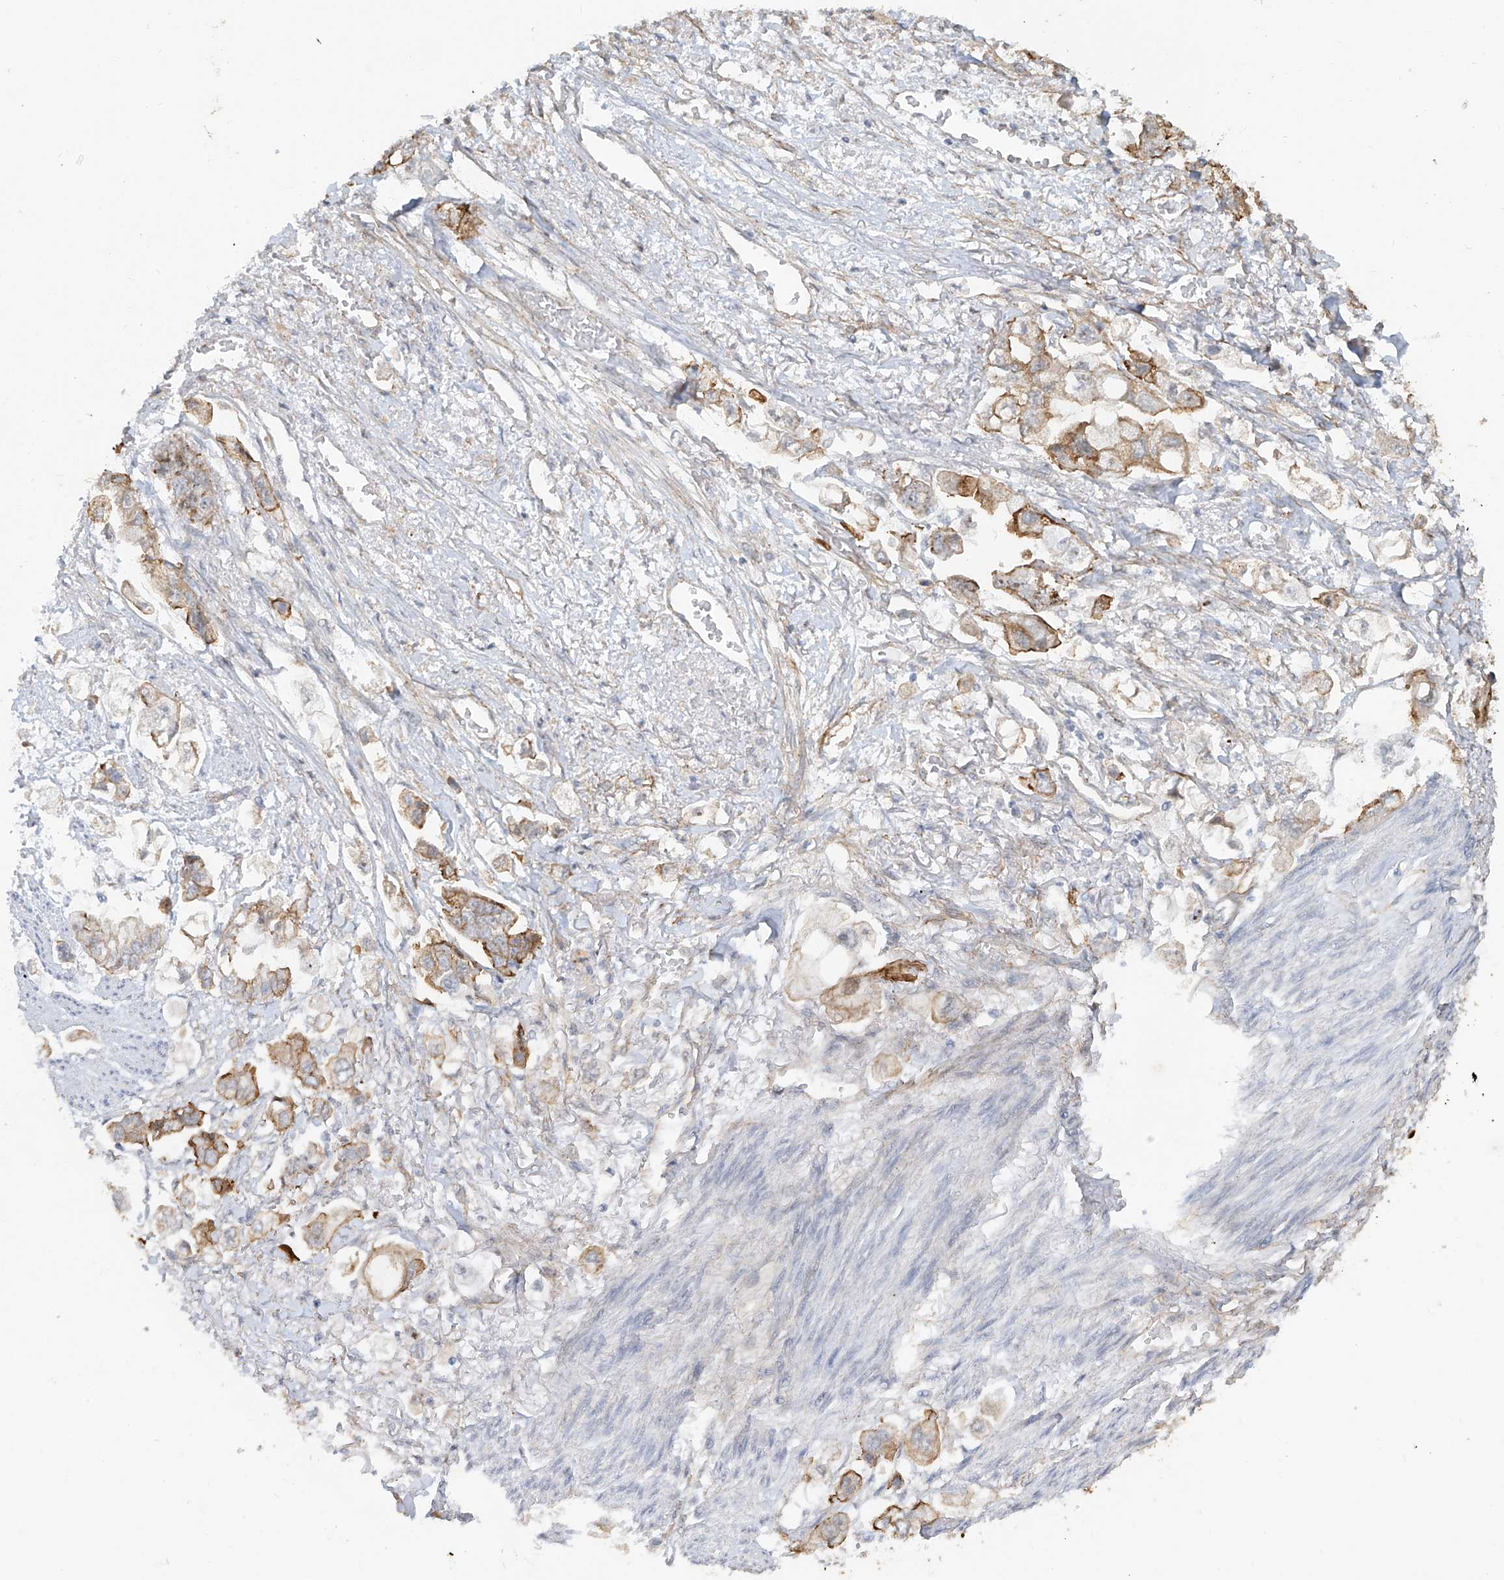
{"staining": {"intensity": "moderate", "quantity": ">75%", "location": "cytoplasmic/membranous"}, "tissue": "stomach cancer", "cell_type": "Tumor cells", "image_type": "cancer", "snomed": [{"axis": "morphology", "description": "Adenocarcinoma, NOS"}, {"axis": "topography", "description": "Stomach"}], "caption": "A brown stain highlights moderate cytoplasmic/membranous staining of a protein in human stomach adenocarcinoma tumor cells. (Stains: DAB in brown, nuclei in blue, Microscopy: brightfield microscopy at high magnification).", "gene": "TUBE1", "patient": {"sex": "male", "age": 62}}